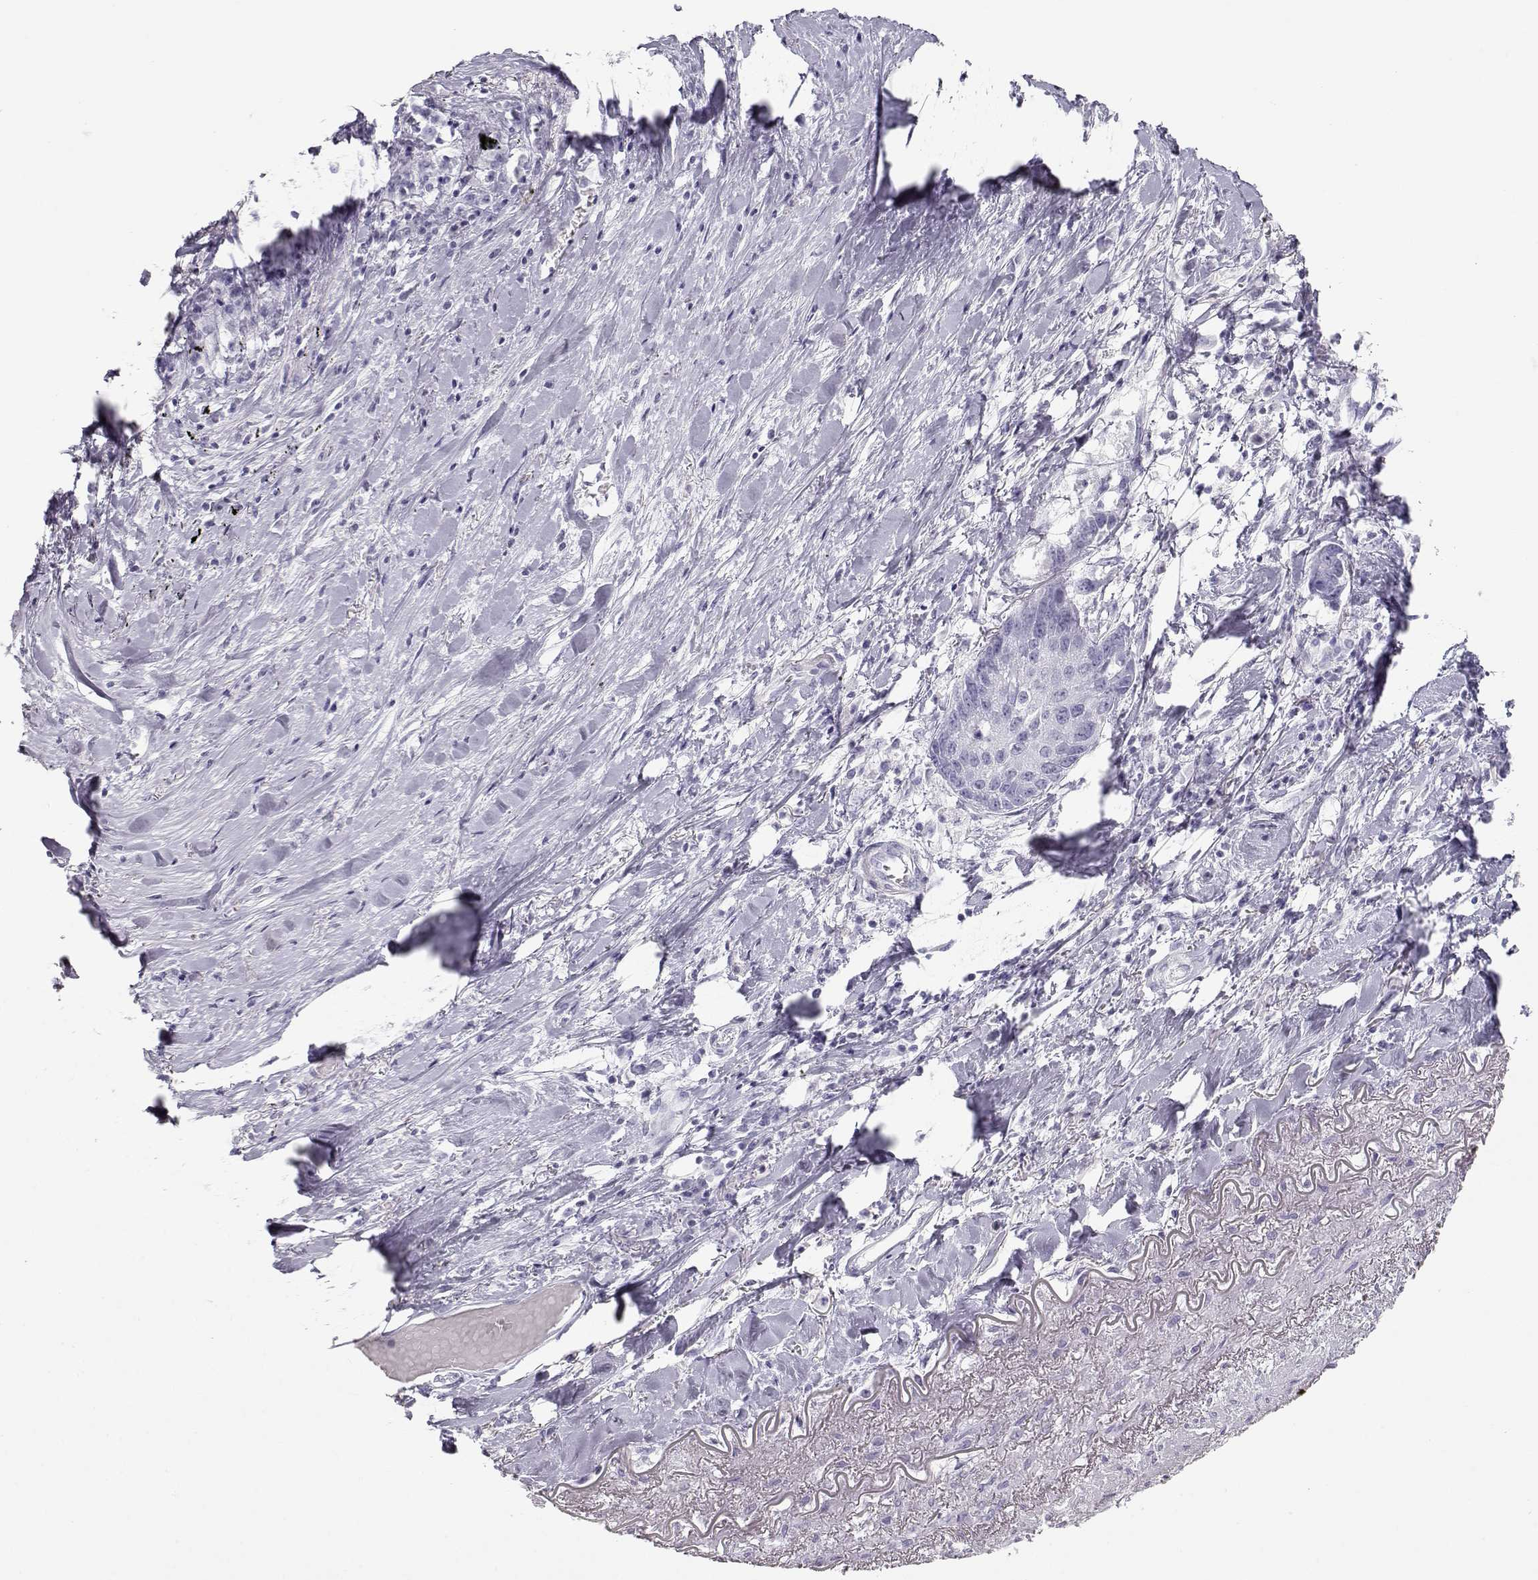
{"staining": {"intensity": "negative", "quantity": "none", "location": "none"}, "tissue": "lung cancer", "cell_type": "Tumor cells", "image_type": "cancer", "snomed": [{"axis": "morphology", "description": "Squamous cell carcinoma, NOS"}, {"axis": "topography", "description": "Lung"}], "caption": "Human lung cancer (squamous cell carcinoma) stained for a protein using immunohistochemistry (IHC) displays no staining in tumor cells.", "gene": "TKTL1", "patient": {"sex": "male", "age": 73}}